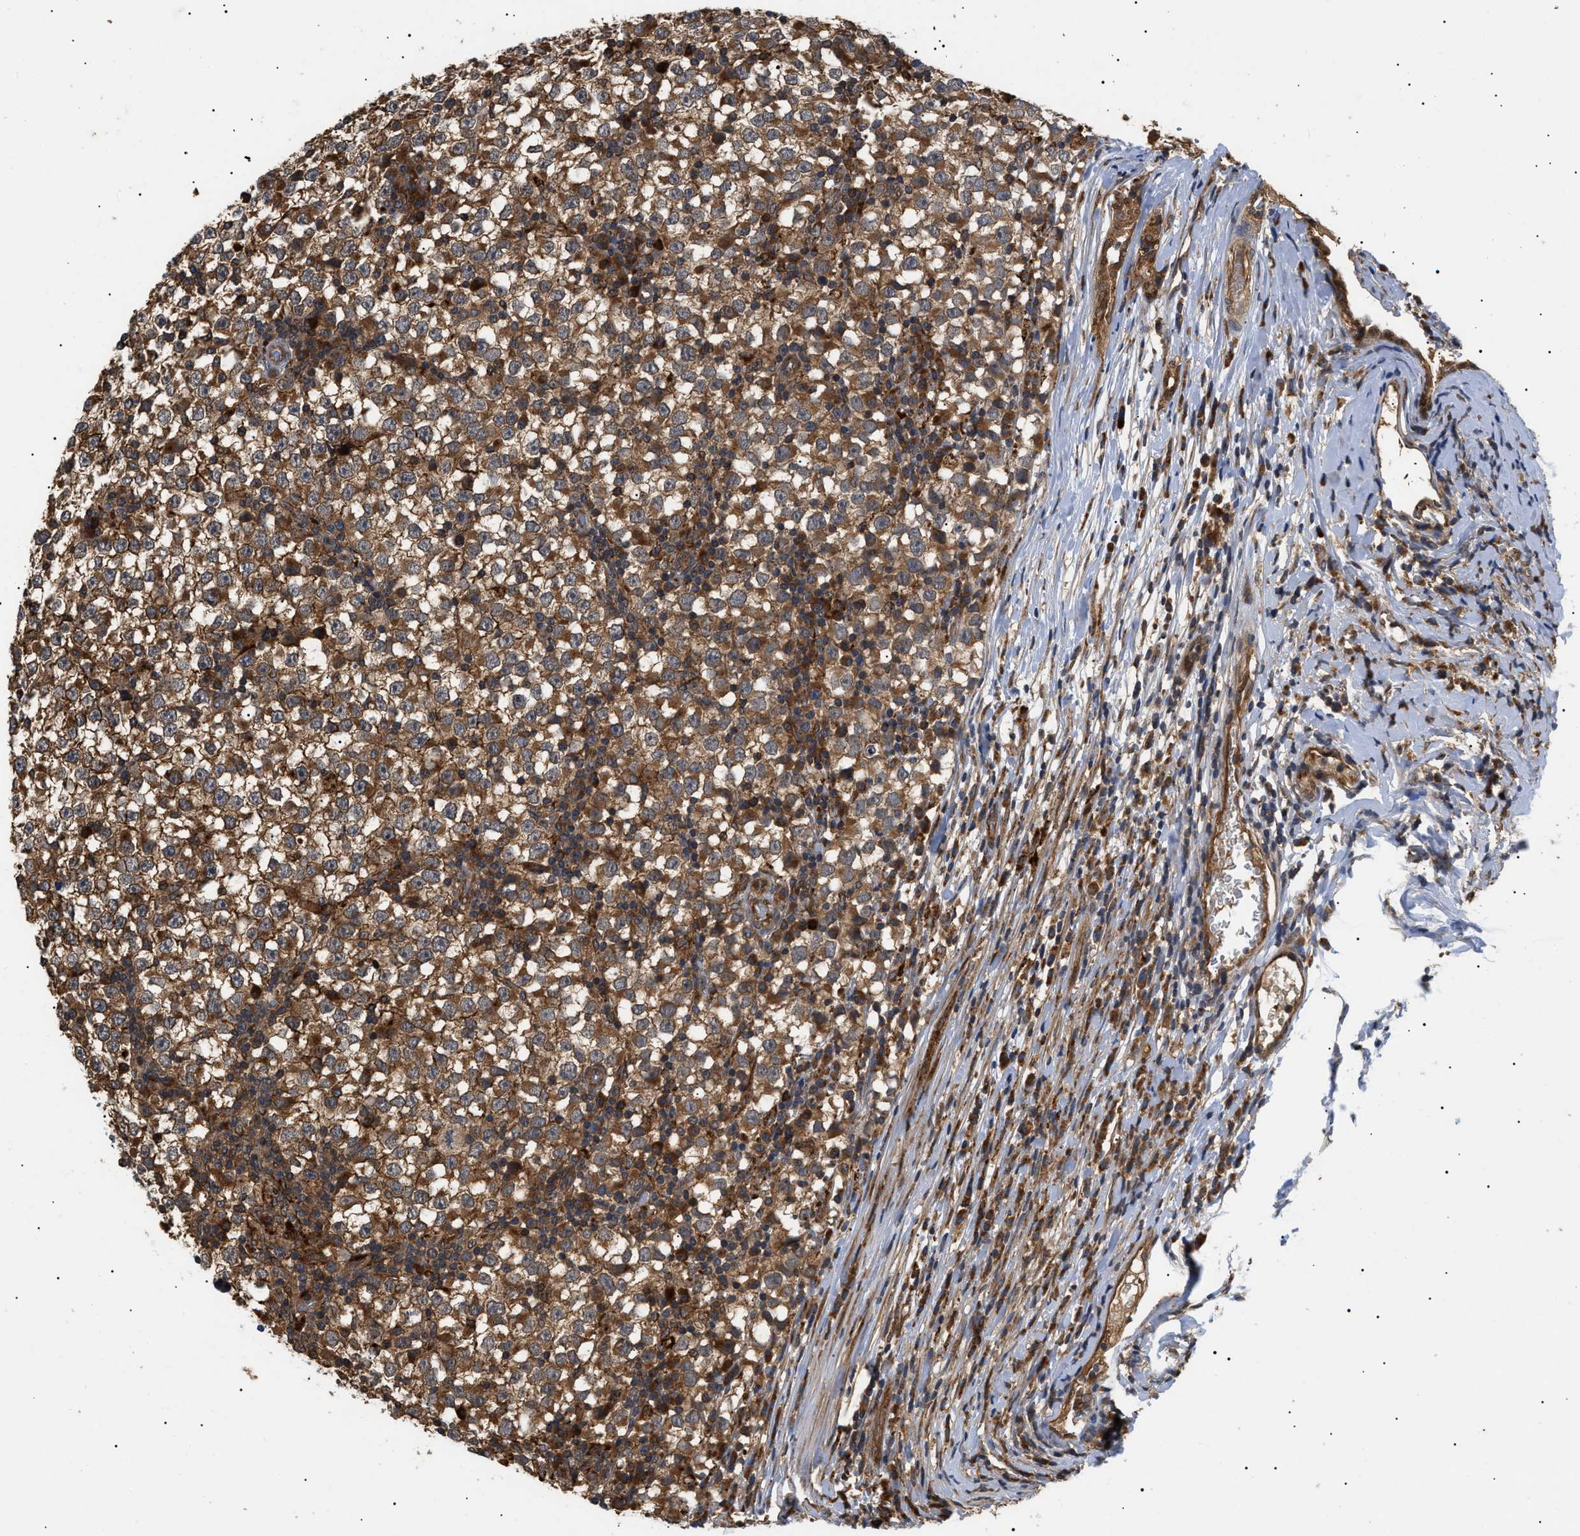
{"staining": {"intensity": "moderate", "quantity": ">75%", "location": "cytoplasmic/membranous"}, "tissue": "testis cancer", "cell_type": "Tumor cells", "image_type": "cancer", "snomed": [{"axis": "morphology", "description": "Seminoma, NOS"}, {"axis": "topography", "description": "Testis"}], "caption": "Seminoma (testis) stained for a protein (brown) displays moderate cytoplasmic/membranous positive positivity in approximately >75% of tumor cells.", "gene": "ASTL", "patient": {"sex": "male", "age": 65}}